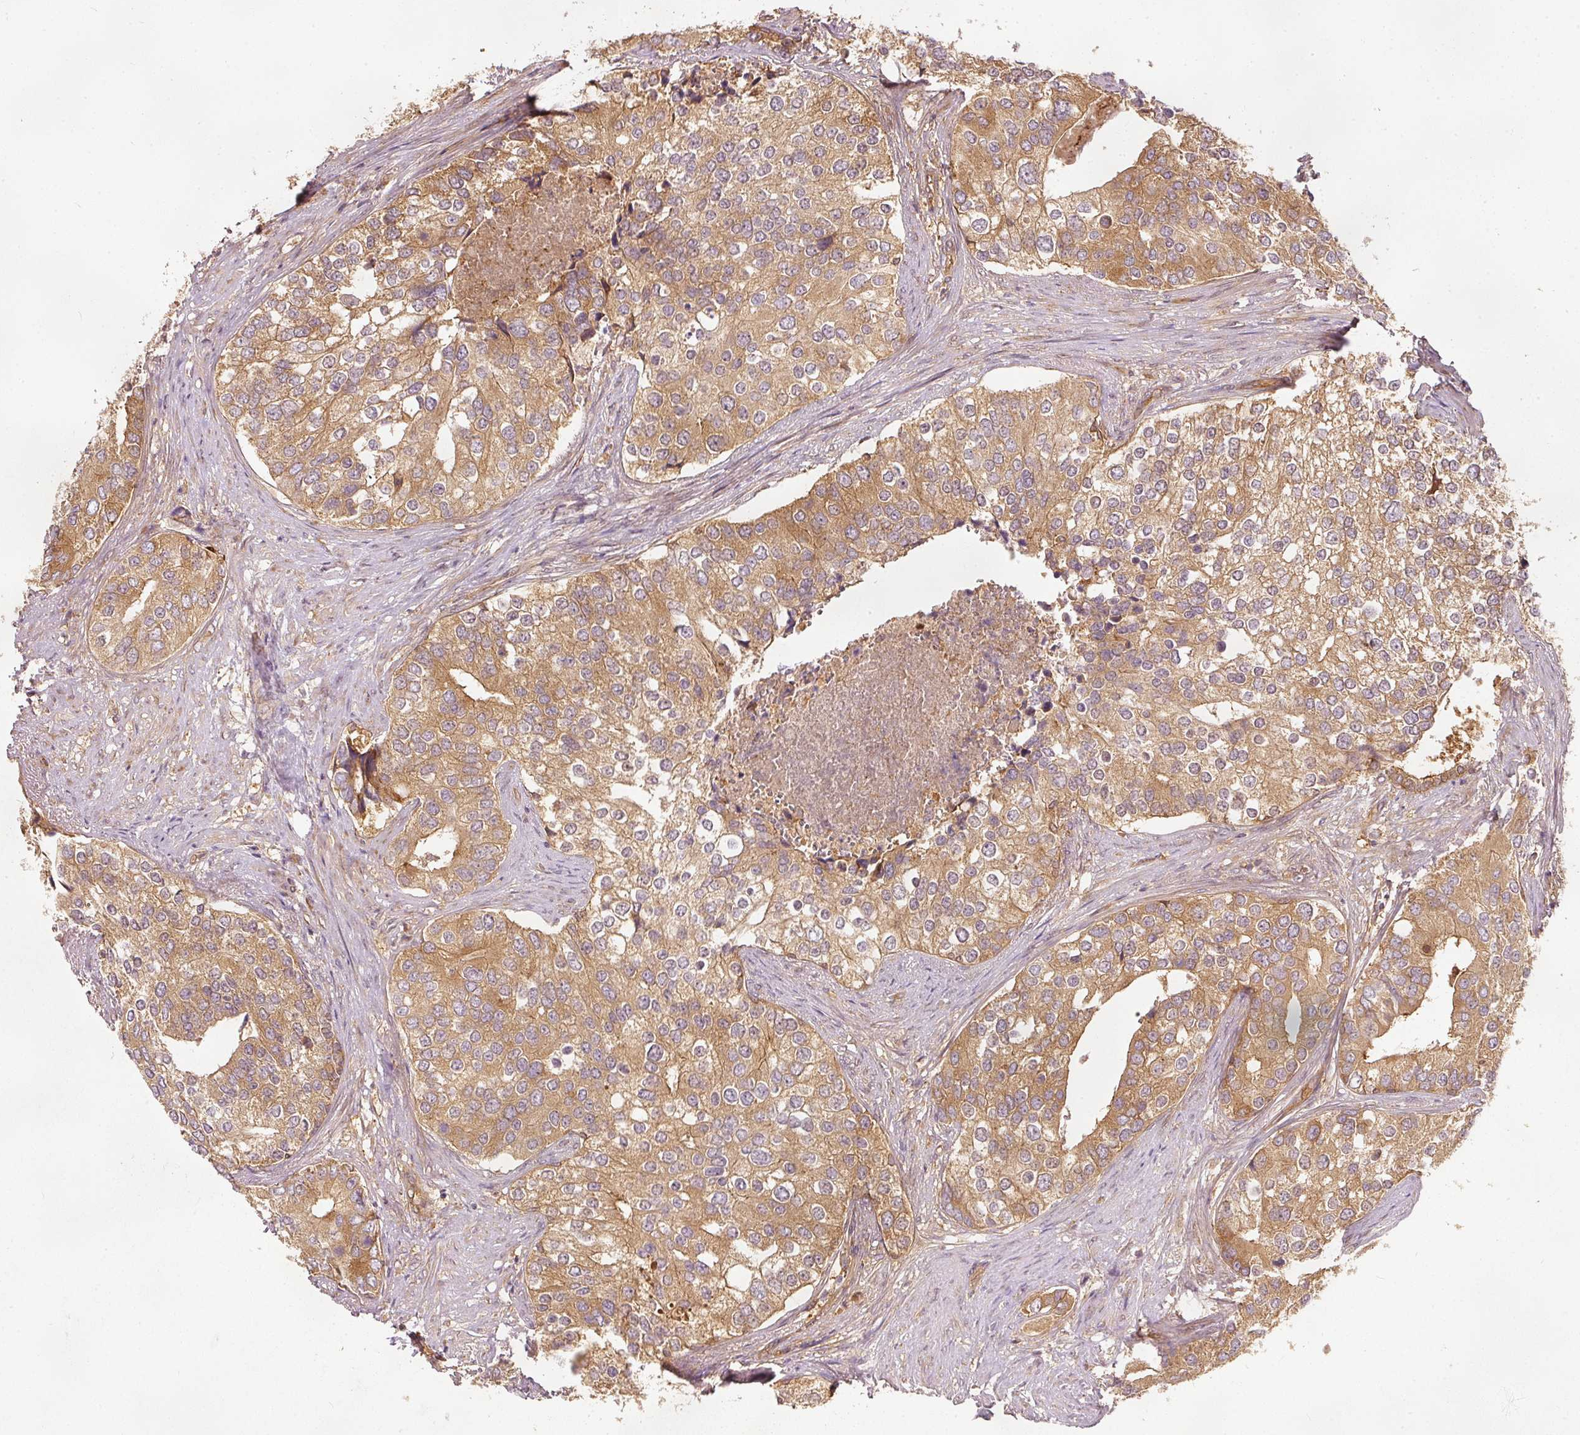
{"staining": {"intensity": "moderate", "quantity": ">75%", "location": "cytoplasmic/membranous"}, "tissue": "prostate cancer", "cell_type": "Tumor cells", "image_type": "cancer", "snomed": [{"axis": "morphology", "description": "Adenocarcinoma, High grade"}, {"axis": "topography", "description": "Prostate"}], "caption": "DAB immunohistochemical staining of prostate adenocarcinoma (high-grade) exhibits moderate cytoplasmic/membranous protein staining in about >75% of tumor cells.", "gene": "EIF3B", "patient": {"sex": "male", "age": 62}}